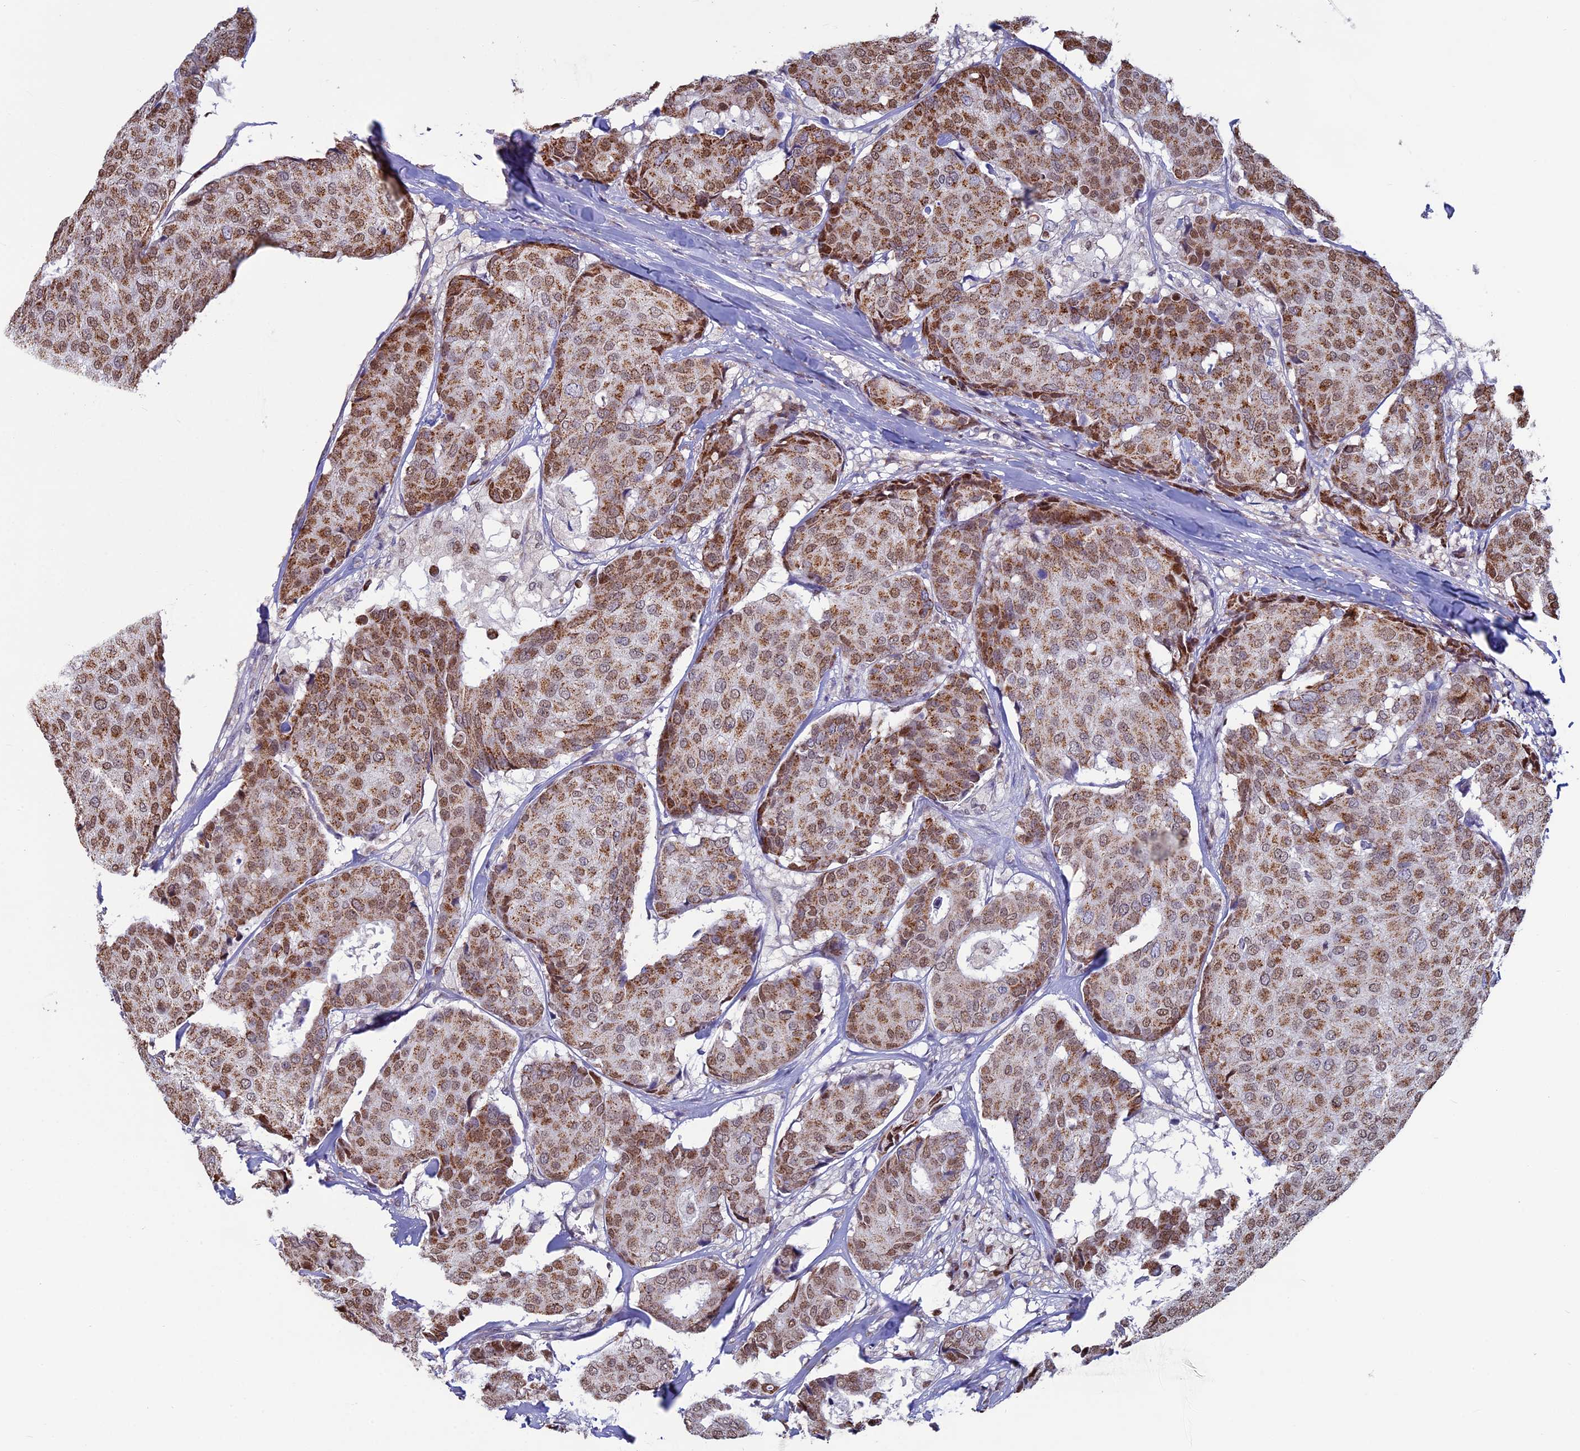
{"staining": {"intensity": "moderate", "quantity": ">75%", "location": "cytoplasmic/membranous"}, "tissue": "breast cancer", "cell_type": "Tumor cells", "image_type": "cancer", "snomed": [{"axis": "morphology", "description": "Duct carcinoma"}, {"axis": "topography", "description": "Breast"}], "caption": "Immunohistochemical staining of breast cancer demonstrates moderate cytoplasmic/membranous protein positivity in about >75% of tumor cells.", "gene": "ACSS1", "patient": {"sex": "female", "age": 75}}